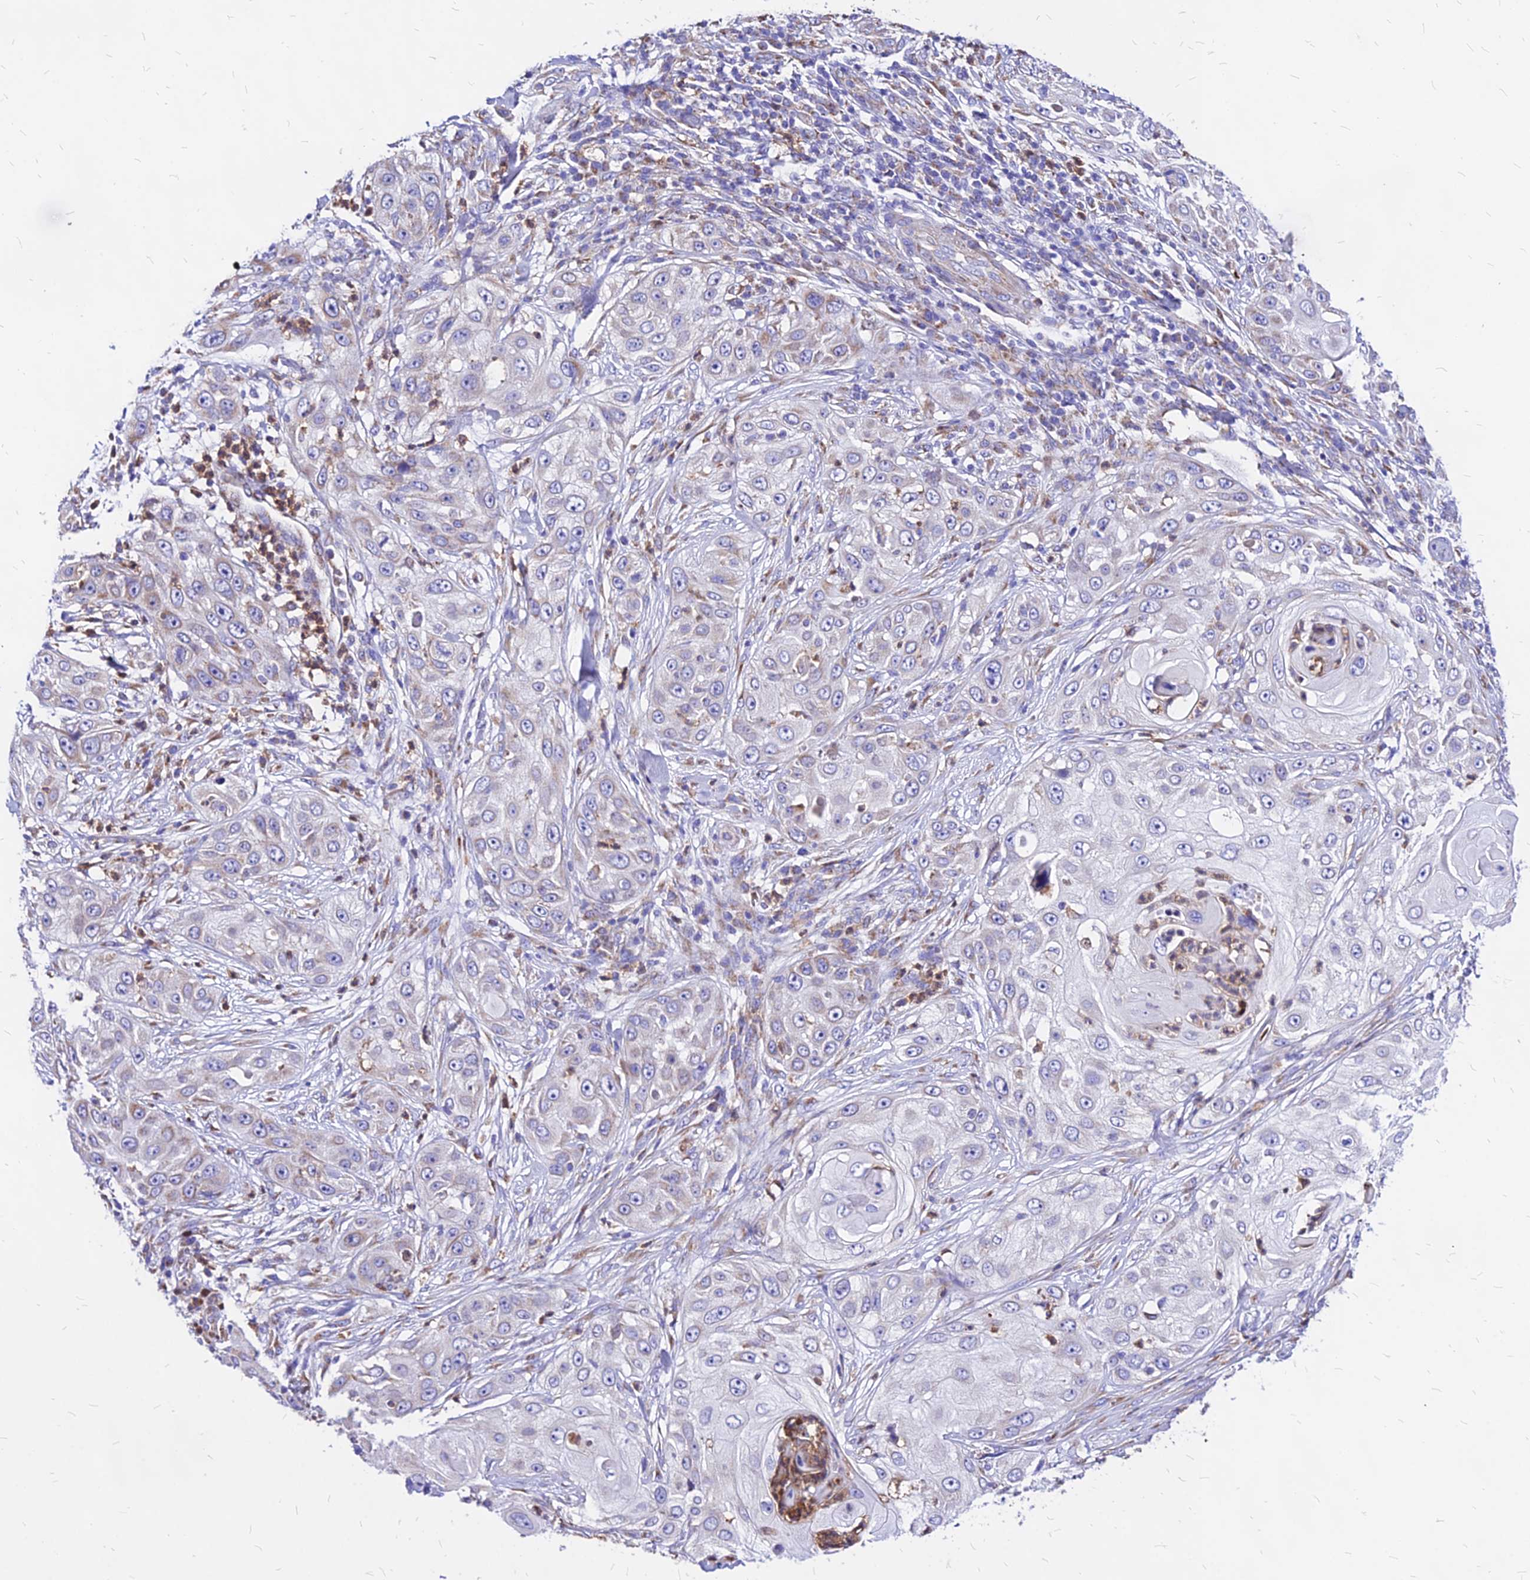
{"staining": {"intensity": "weak", "quantity": "<25%", "location": "cytoplasmic/membranous"}, "tissue": "skin cancer", "cell_type": "Tumor cells", "image_type": "cancer", "snomed": [{"axis": "morphology", "description": "Squamous cell carcinoma, NOS"}, {"axis": "topography", "description": "Skin"}], "caption": "Tumor cells show no significant expression in skin squamous cell carcinoma.", "gene": "MRPL3", "patient": {"sex": "female", "age": 44}}